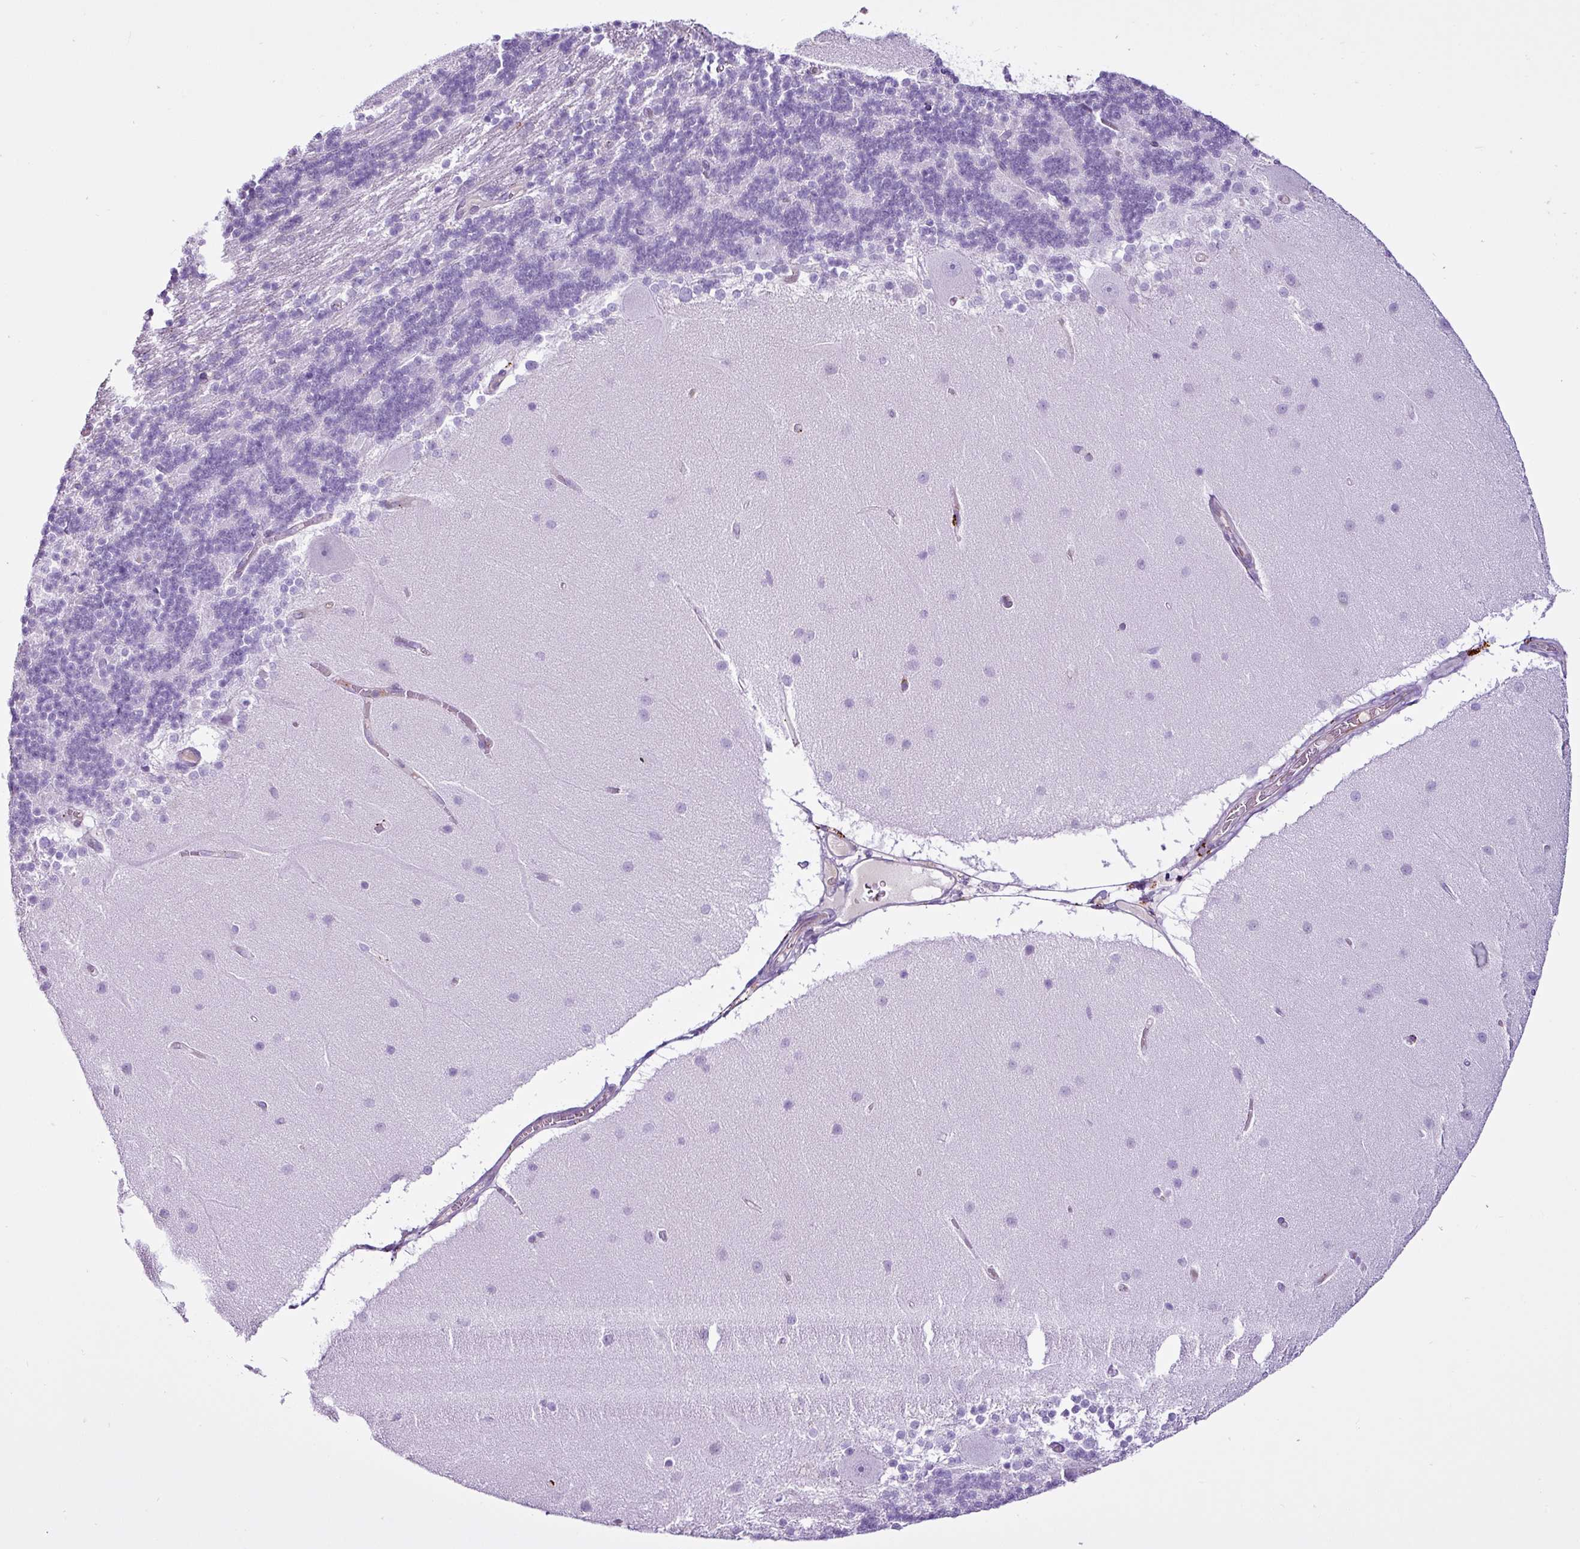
{"staining": {"intensity": "negative", "quantity": "none", "location": "none"}, "tissue": "cerebellum", "cell_type": "Cells in granular layer", "image_type": "normal", "snomed": [{"axis": "morphology", "description": "Normal tissue, NOS"}, {"axis": "topography", "description": "Cerebellum"}], "caption": "Image shows no significant protein positivity in cells in granular layer of unremarkable cerebellum. (DAB (3,3'-diaminobenzidine) immunohistochemistry (IHC) with hematoxylin counter stain).", "gene": "EME2", "patient": {"sex": "female", "age": 54}}